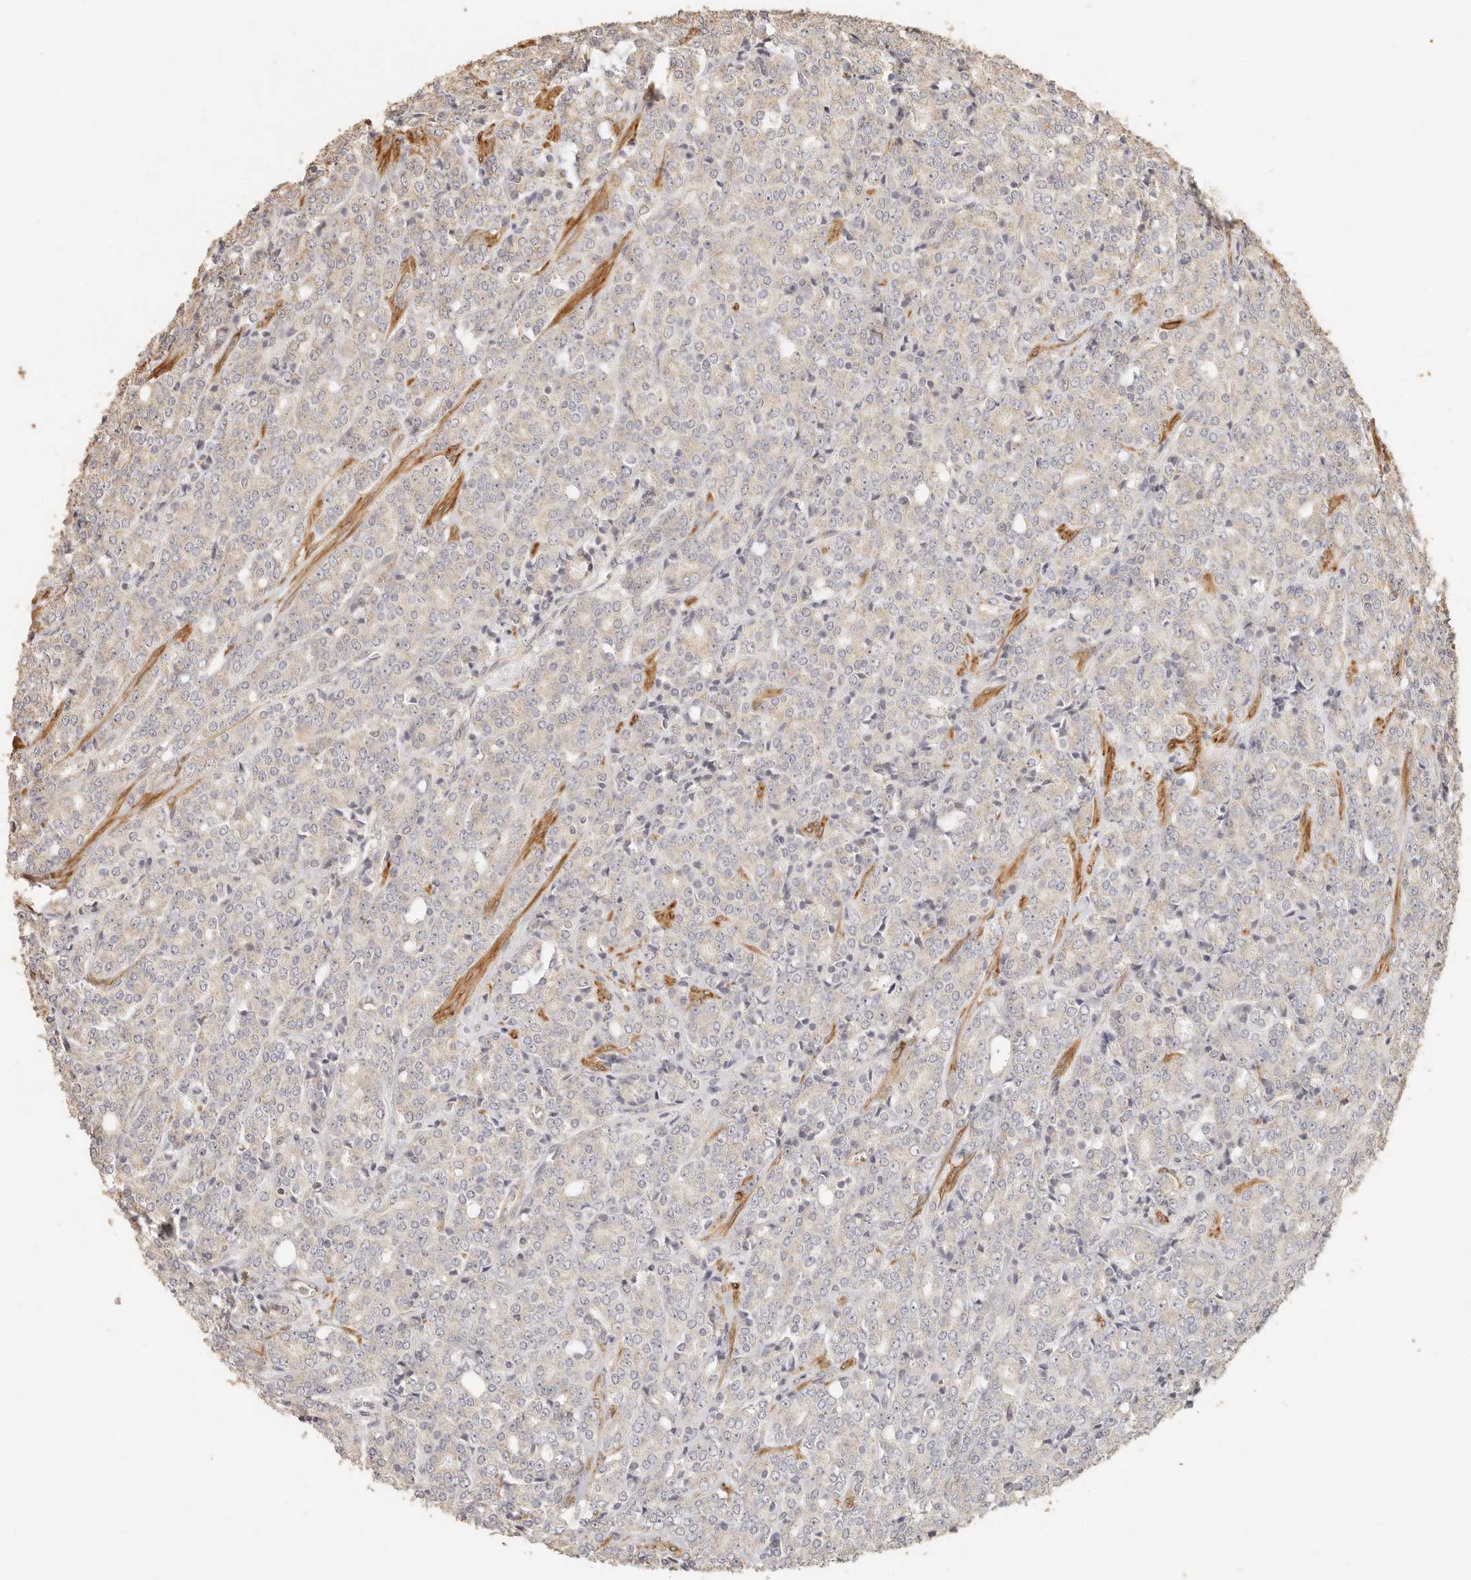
{"staining": {"intensity": "weak", "quantity": "<25%", "location": "cytoplasmic/membranous"}, "tissue": "prostate cancer", "cell_type": "Tumor cells", "image_type": "cancer", "snomed": [{"axis": "morphology", "description": "Adenocarcinoma, High grade"}, {"axis": "topography", "description": "Prostate"}], "caption": "An image of human prostate cancer (high-grade adenocarcinoma) is negative for staining in tumor cells. (IHC, brightfield microscopy, high magnification).", "gene": "PTPN22", "patient": {"sex": "male", "age": 62}}